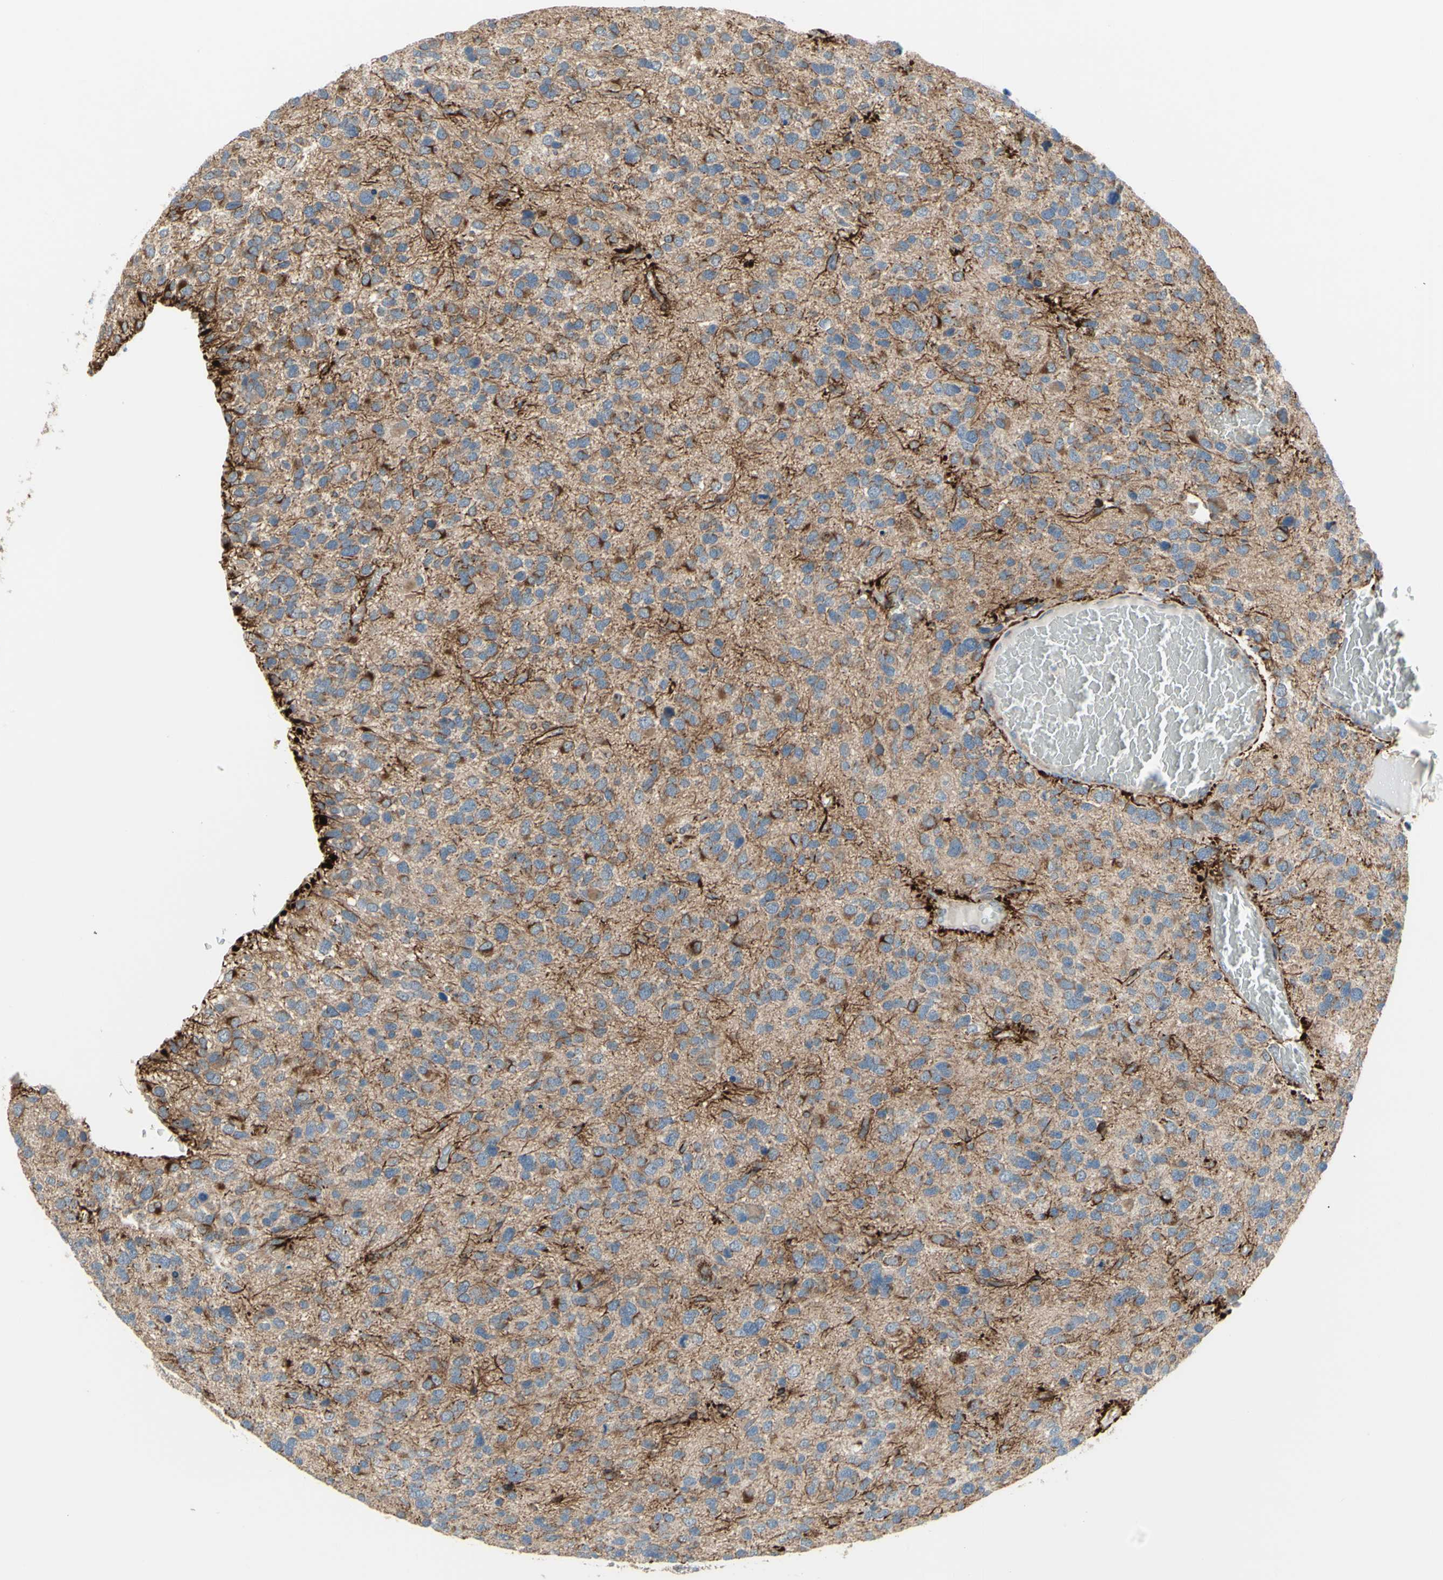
{"staining": {"intensity": "weak", "quantity": "<25%", "location": "cytoplasmic/membranous"}, "tissue": "glioma", "cell_type": "Tumor cells", "image_type": "cancer", "snomed": [{"axis": "morphology", "description": "Glioma, malignant, High grade"}, {"axis": "topography", "description": "Brain"}], "caption": "Immunohistochemistry (IHC) image of neoplastic tissue: human high-grade glioma (malignant) stained with DAB displays no significant protein positivity in tumor cells.", "gene": "FAM171B", "patient": {"sex": "female", "age": 58}}